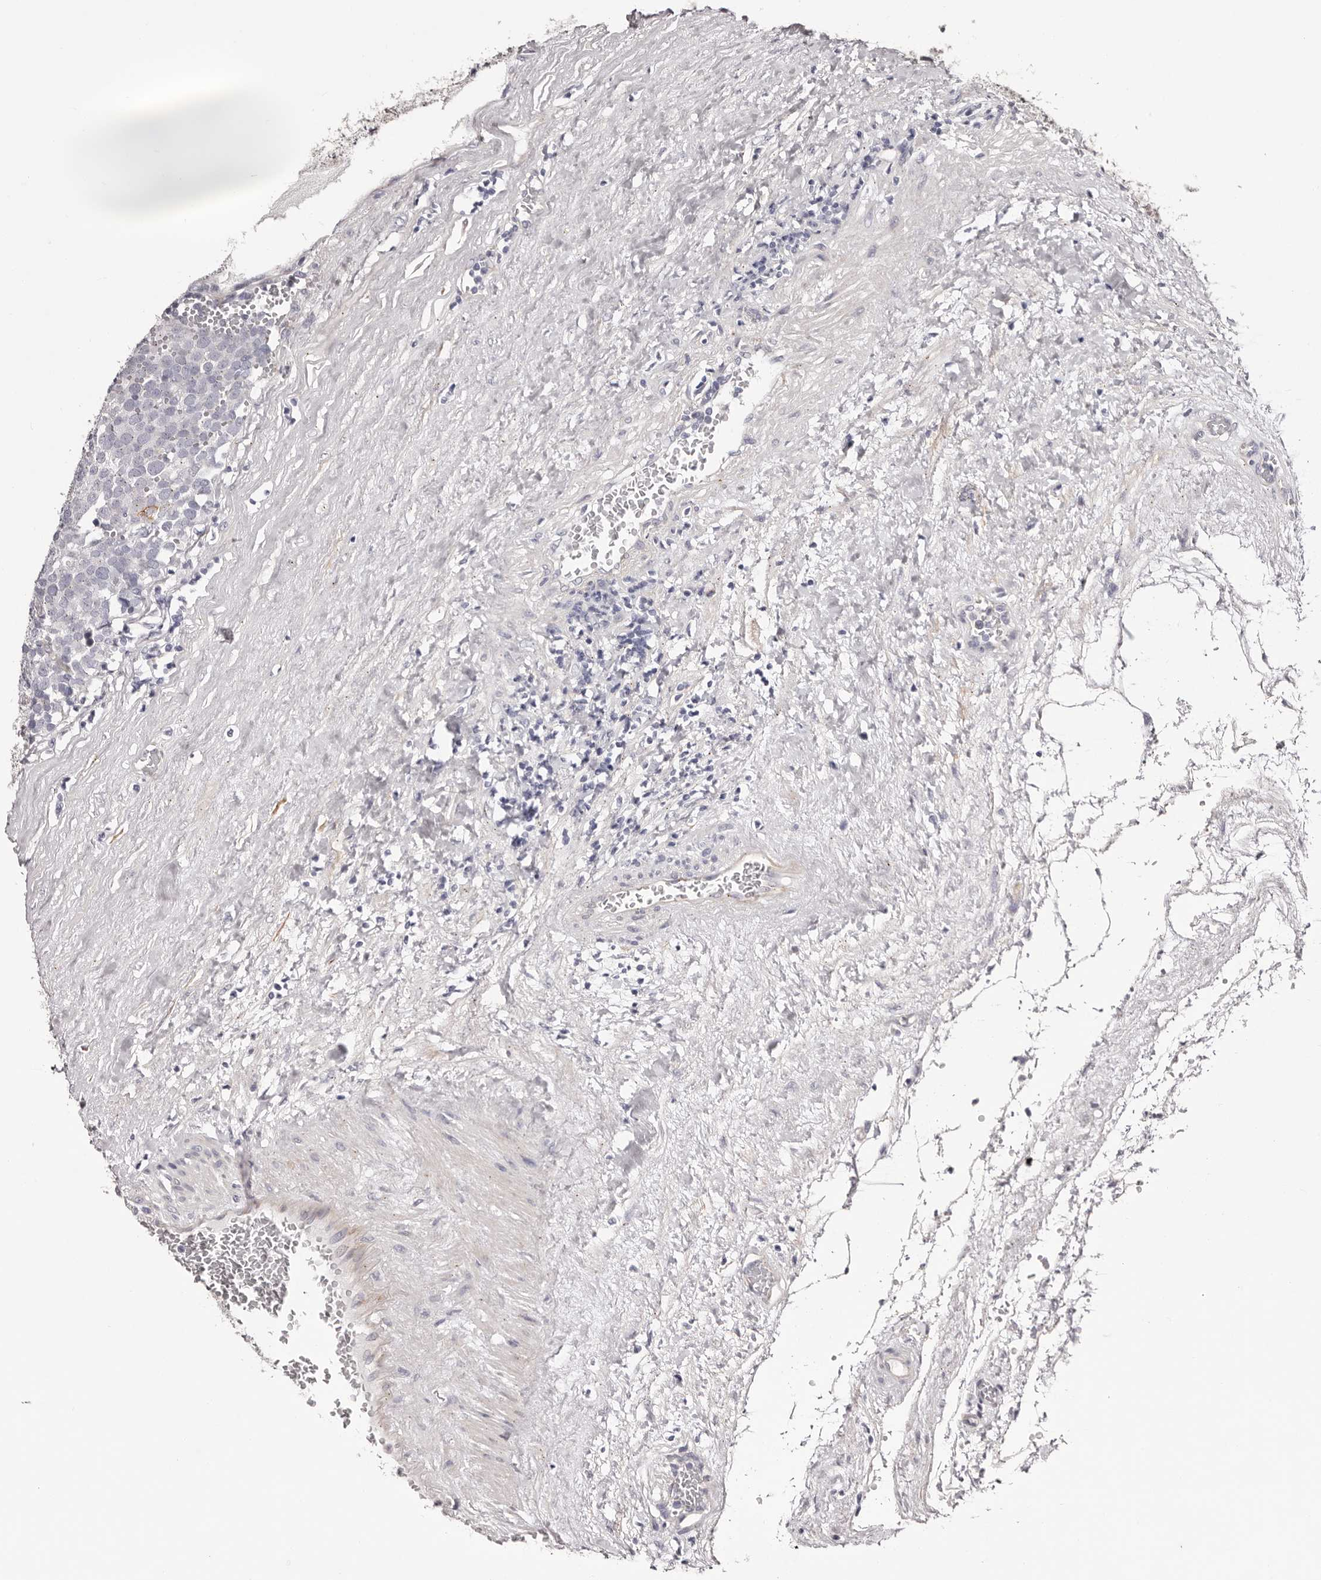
{"staining": {"intensity": "negative", "quantity": "none", "location": "none"}, "tissue": "testis cancer", "cell_type": "Tumor cells", "image_type": "cancer", "snomed": [{"axis": "morphology", "description": "Seminoma, NOS"}, {"axis": "topography", "description": "Testis"}], "caption": "Tumor cells show no significant positivity in testis cancer.", "gene": "PEG10", "patient": {"sex": "male", "age": 71}}